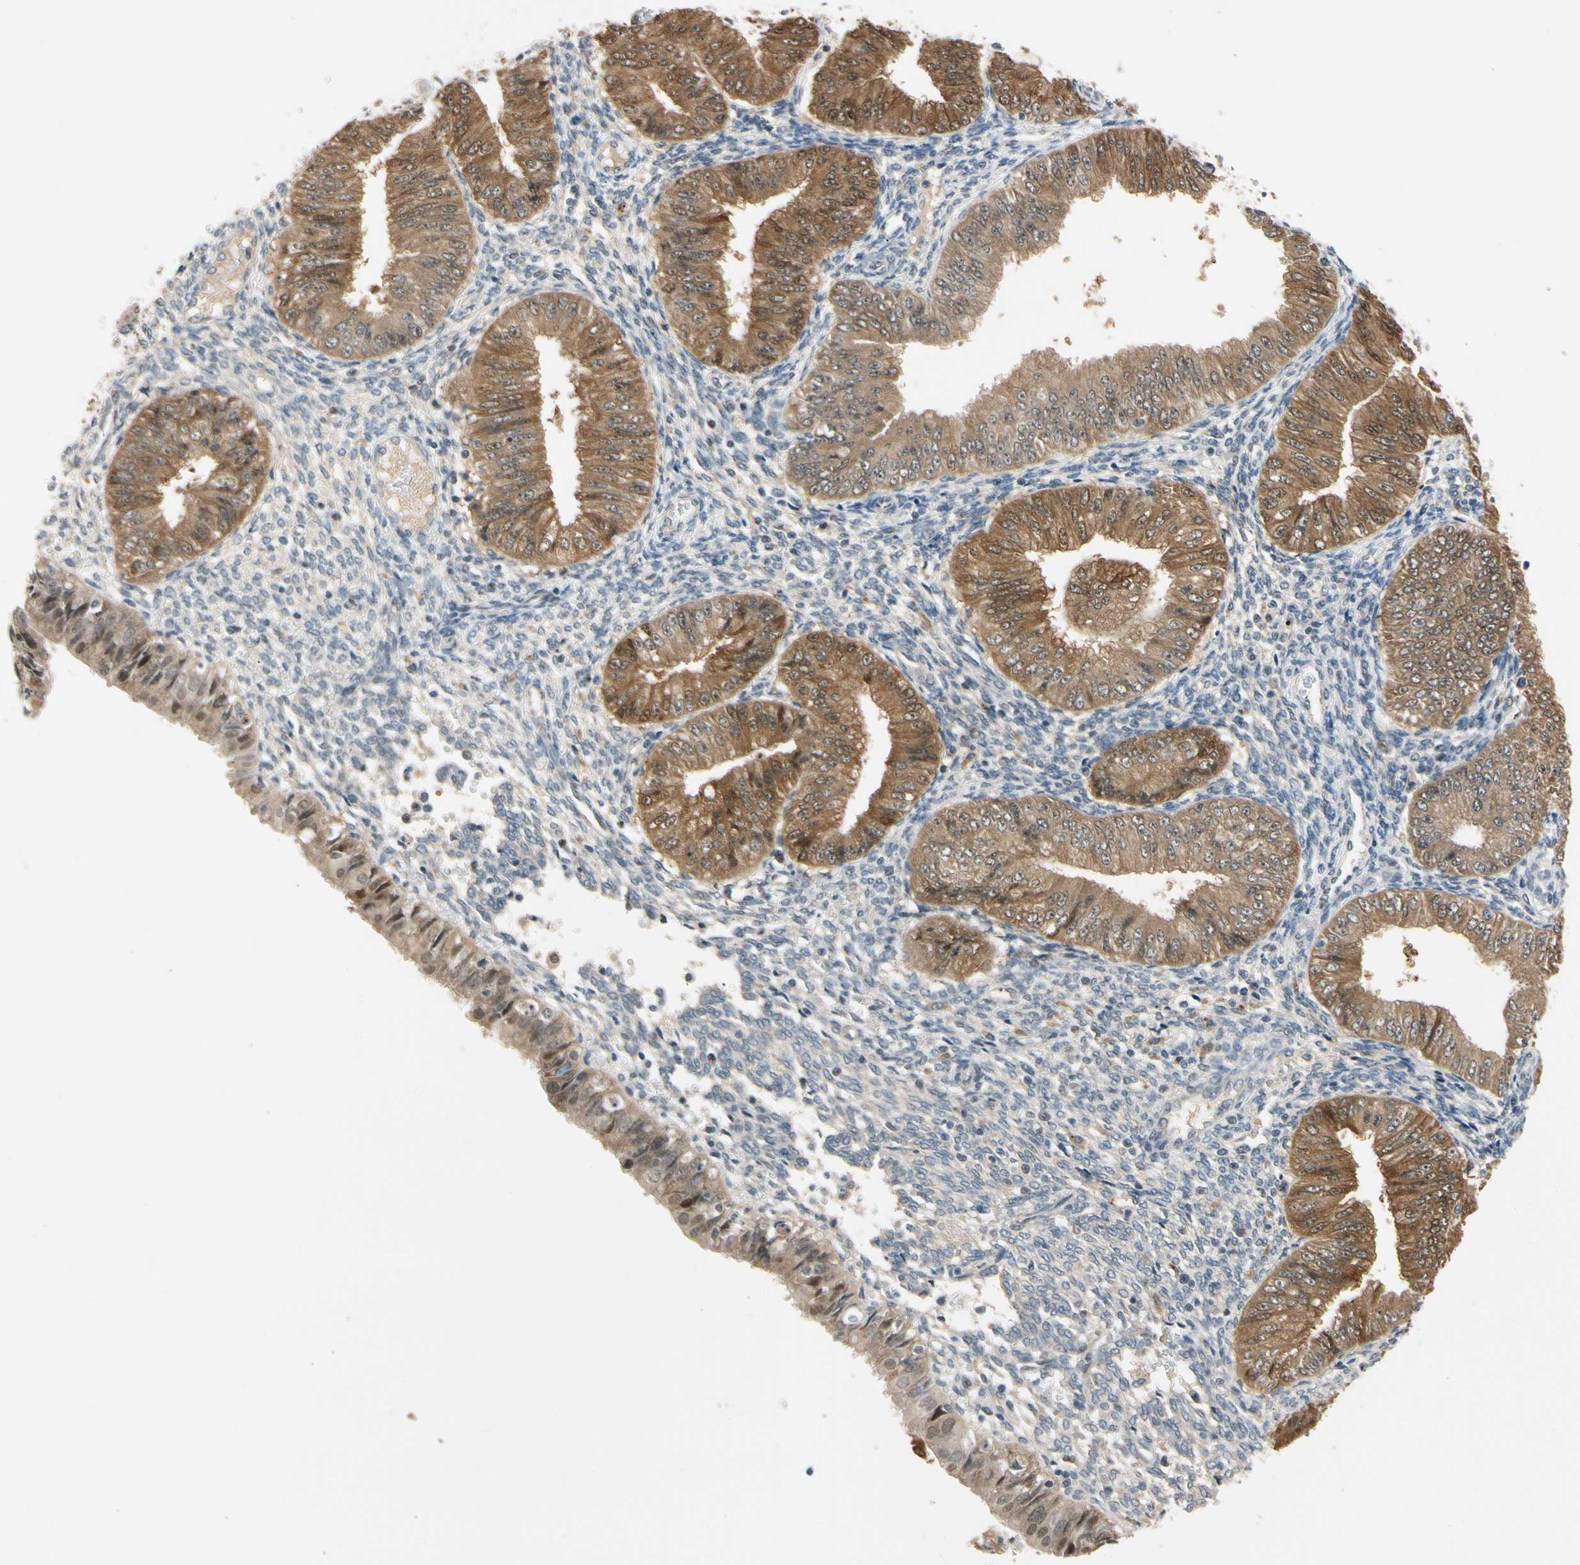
{"staining": {"intensity": "strong", "quantity": ">75%", "location": "cytoplasmic/membranous,nuclear"}, "tissue": "endometrial cancer", "cell_type": "Tumor cells", "image_type": "cancer", "snomed": [{"axis": "morphology", "description": "Normal tissue, NOS"}, {"axis": "morphology", "description": "Adenocarcinoma, NOS"}, {"axis": "topography", "description": "Endometrium"}], "caption": "Human endometrial cancer (adenocarcinoma) stained with a protein marker reveals strong staining in tumor cells.", "gene": "RIOX2", "patient": {"sex": "female", "age": 53}}